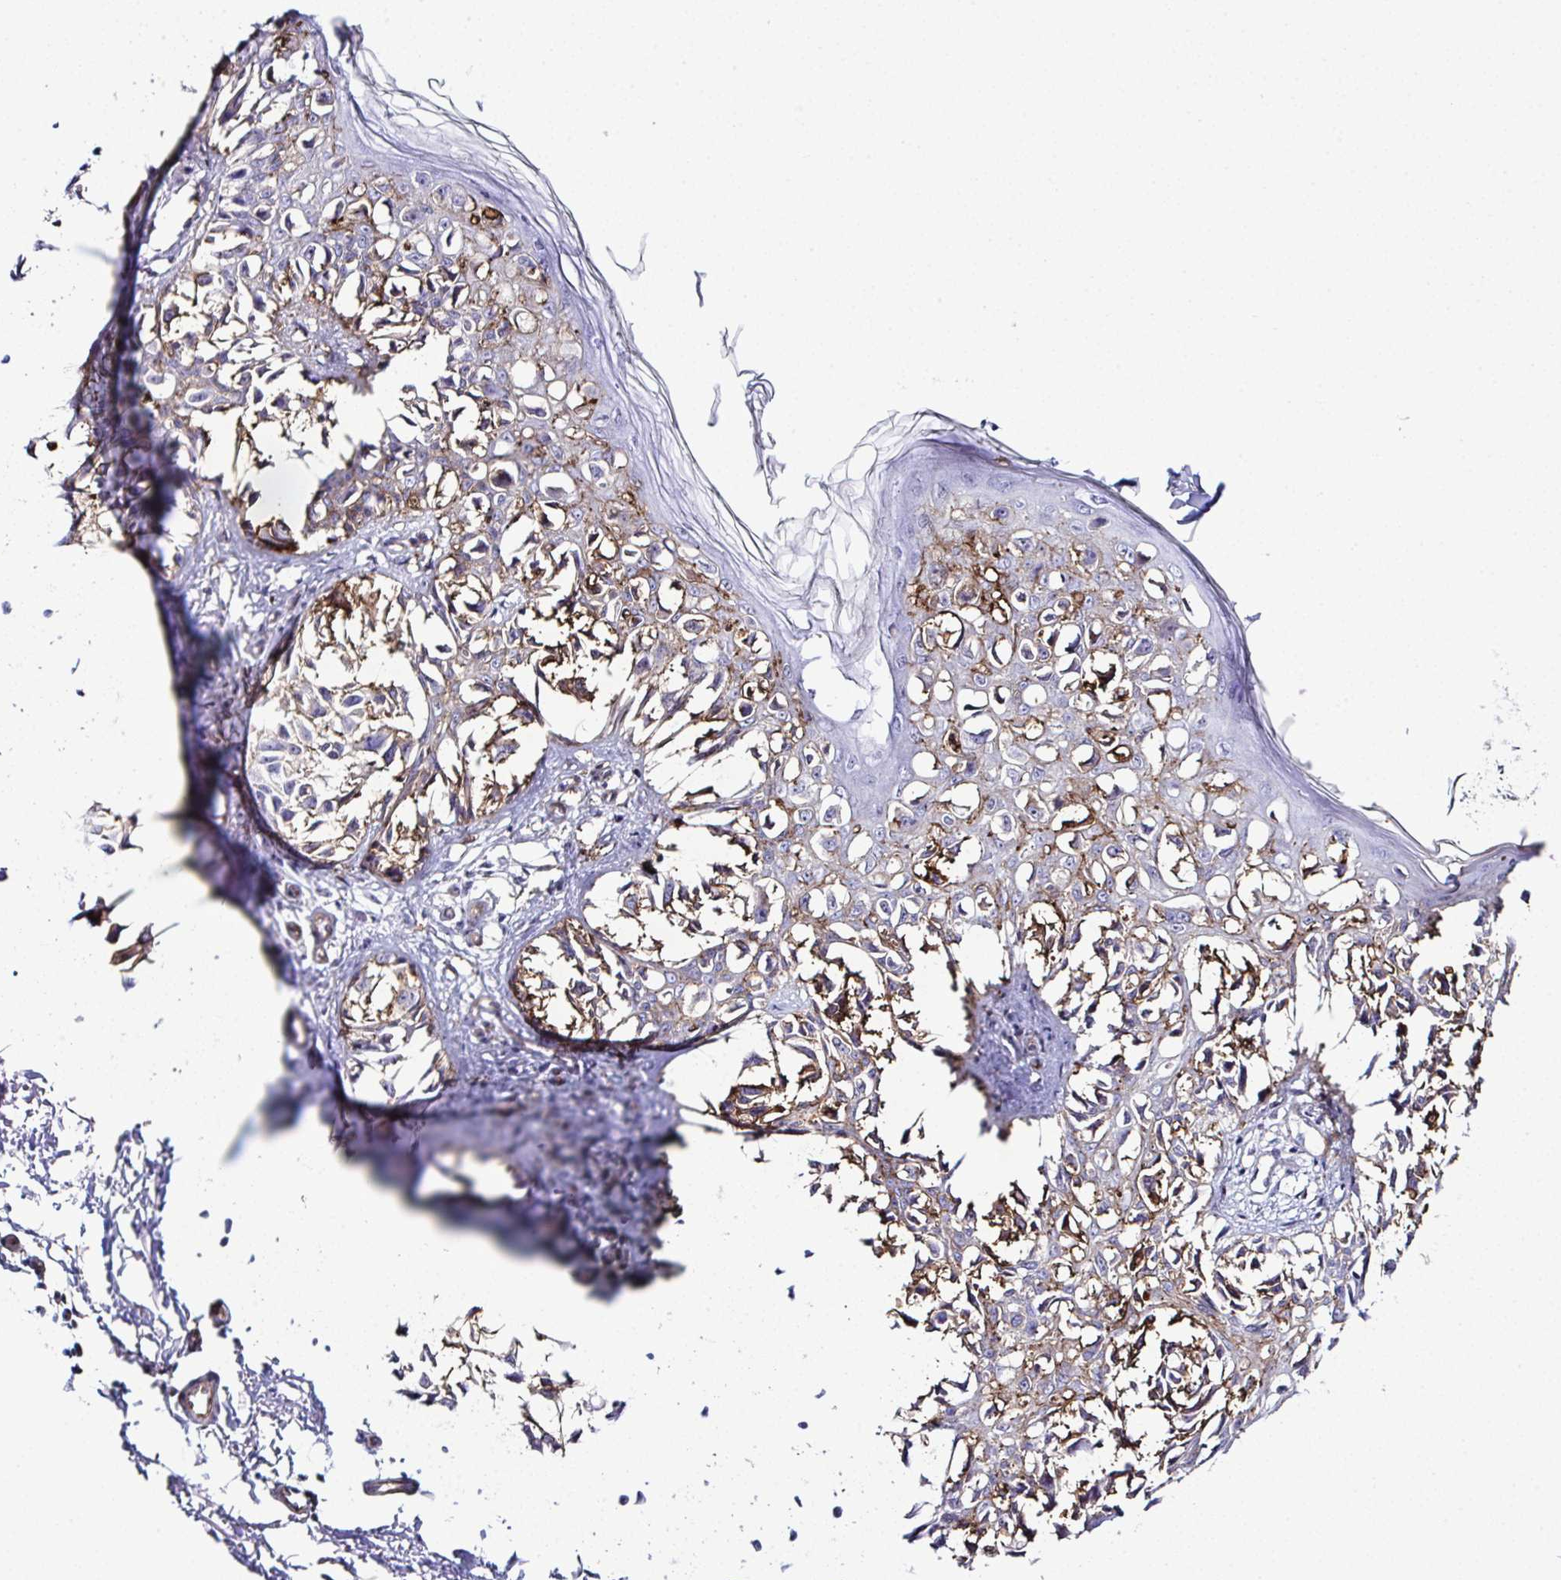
{"staining": {"intensity": "moderate", "quantity": ">75%", "location": "cytoplasmic/membranous"}, "tissue": "melanoma", "cell_type": "Tumor cells", "image_type": "cancer", "snomed": [{"axis": "morphology", "description": "Malignant melanoma, NOS"}, {"axis": "topography", "description": "Skin"}], "caption": "High-power microscopy captured an IHC micrograph of melanoma, revealing moderate cytoplasmic/membranous positivity in about >75% of tumor cells. The protein of interest is stained brown, and the nuclei are stained in blue (DAB IHC with brightfield microscopy, high magnification).", "gene": "FBXO34", "patient": {"sex": "male", "age": 73}}